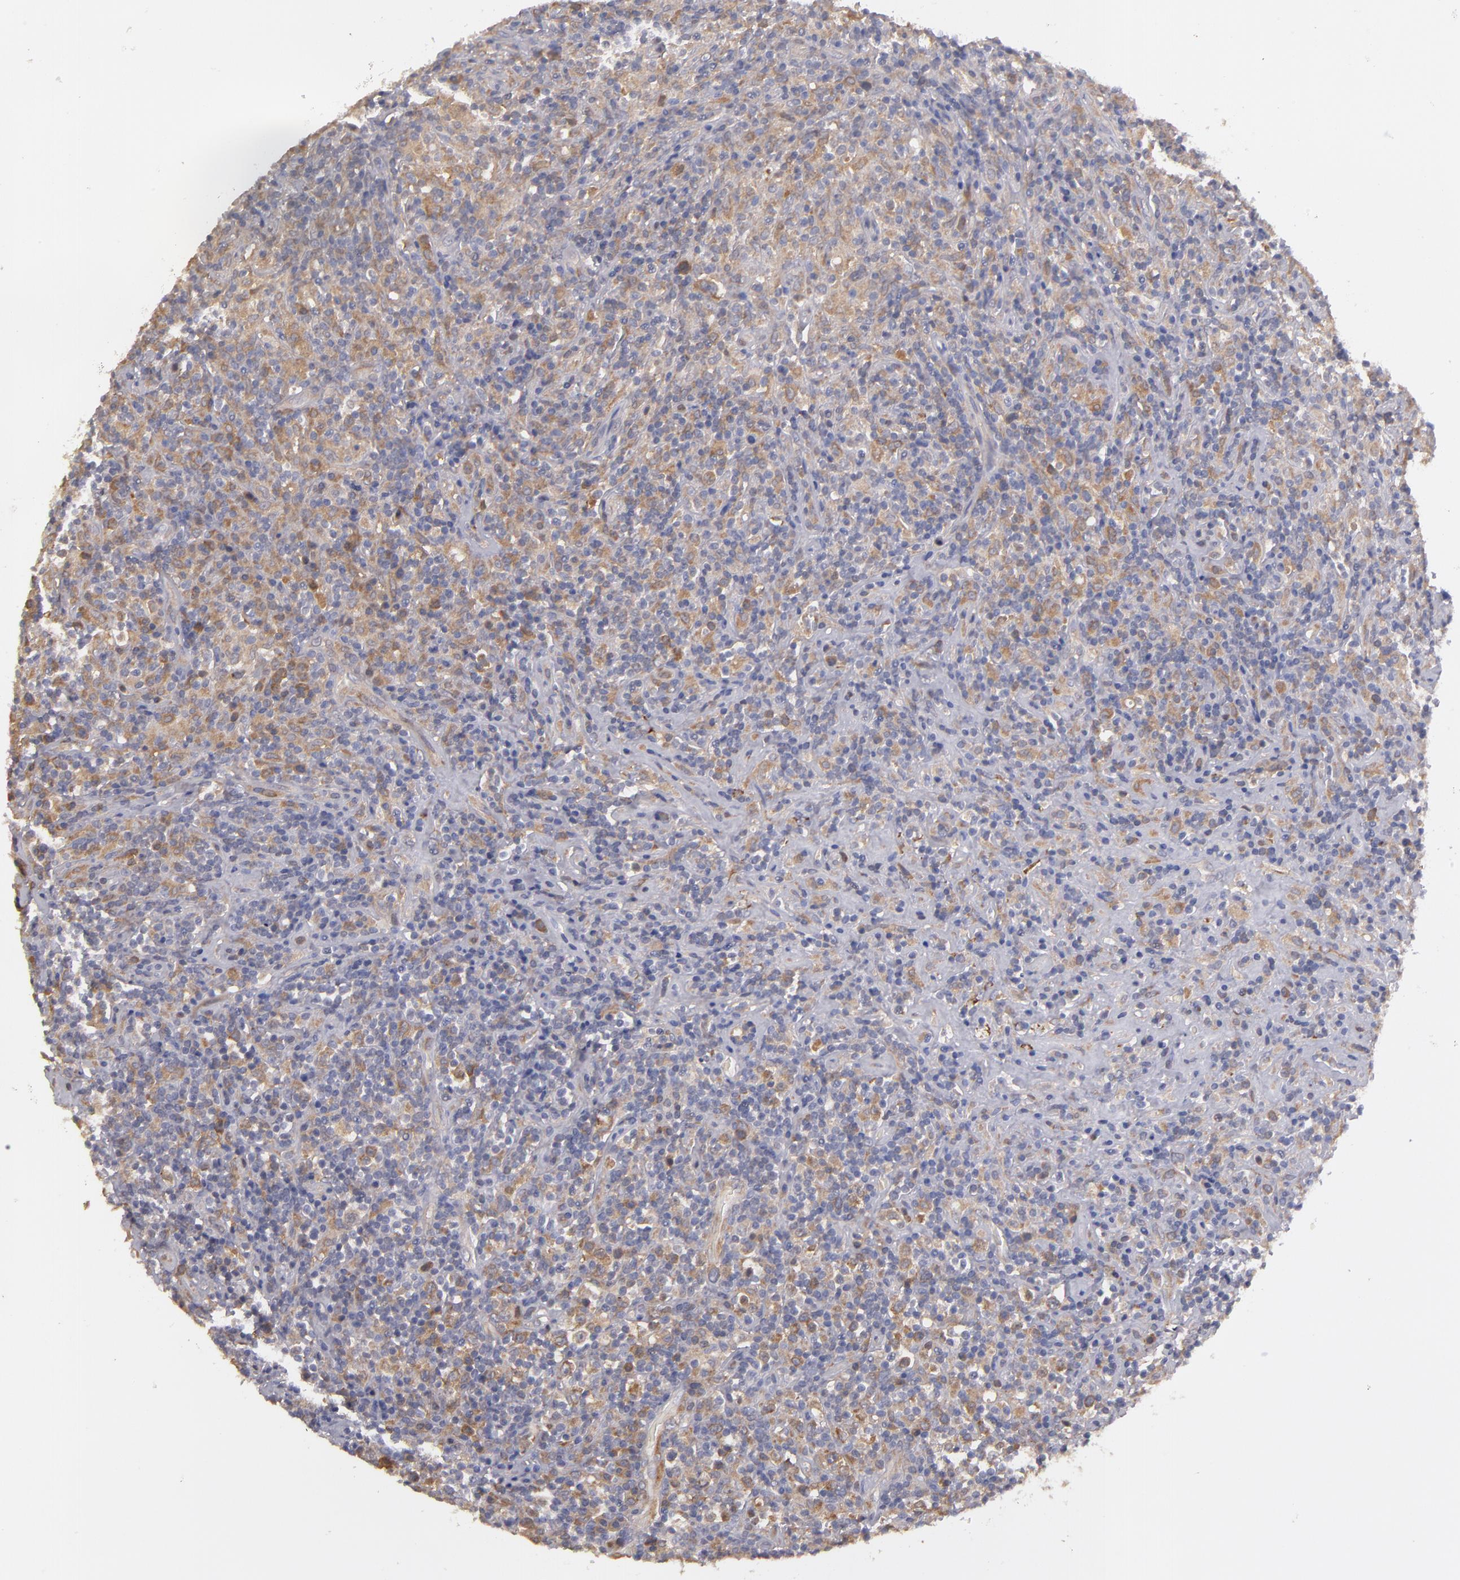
{"staining": {"intensity": "moderate", "quantity": ">75%", "location": "cytoplasmic/membranous"}, "tissue": "lymphoma", "cell_type": "Tumor cells", "image_type": "cancer", "snomed": [{"axis": "morphology", "description": "Hodgkin's disease, NOS"}, {"axis": "topography", "description": "Lymph node"}], "caption": "Protein expression analysis of human lymphoma reveals moderate cytoplasmic/membranous staining in about >75% of tumor cells. (IHC, brightfield microscopy, high magnification).", "gene": "MTHFD1", "patient": {"sex": "male", "age": 46}}